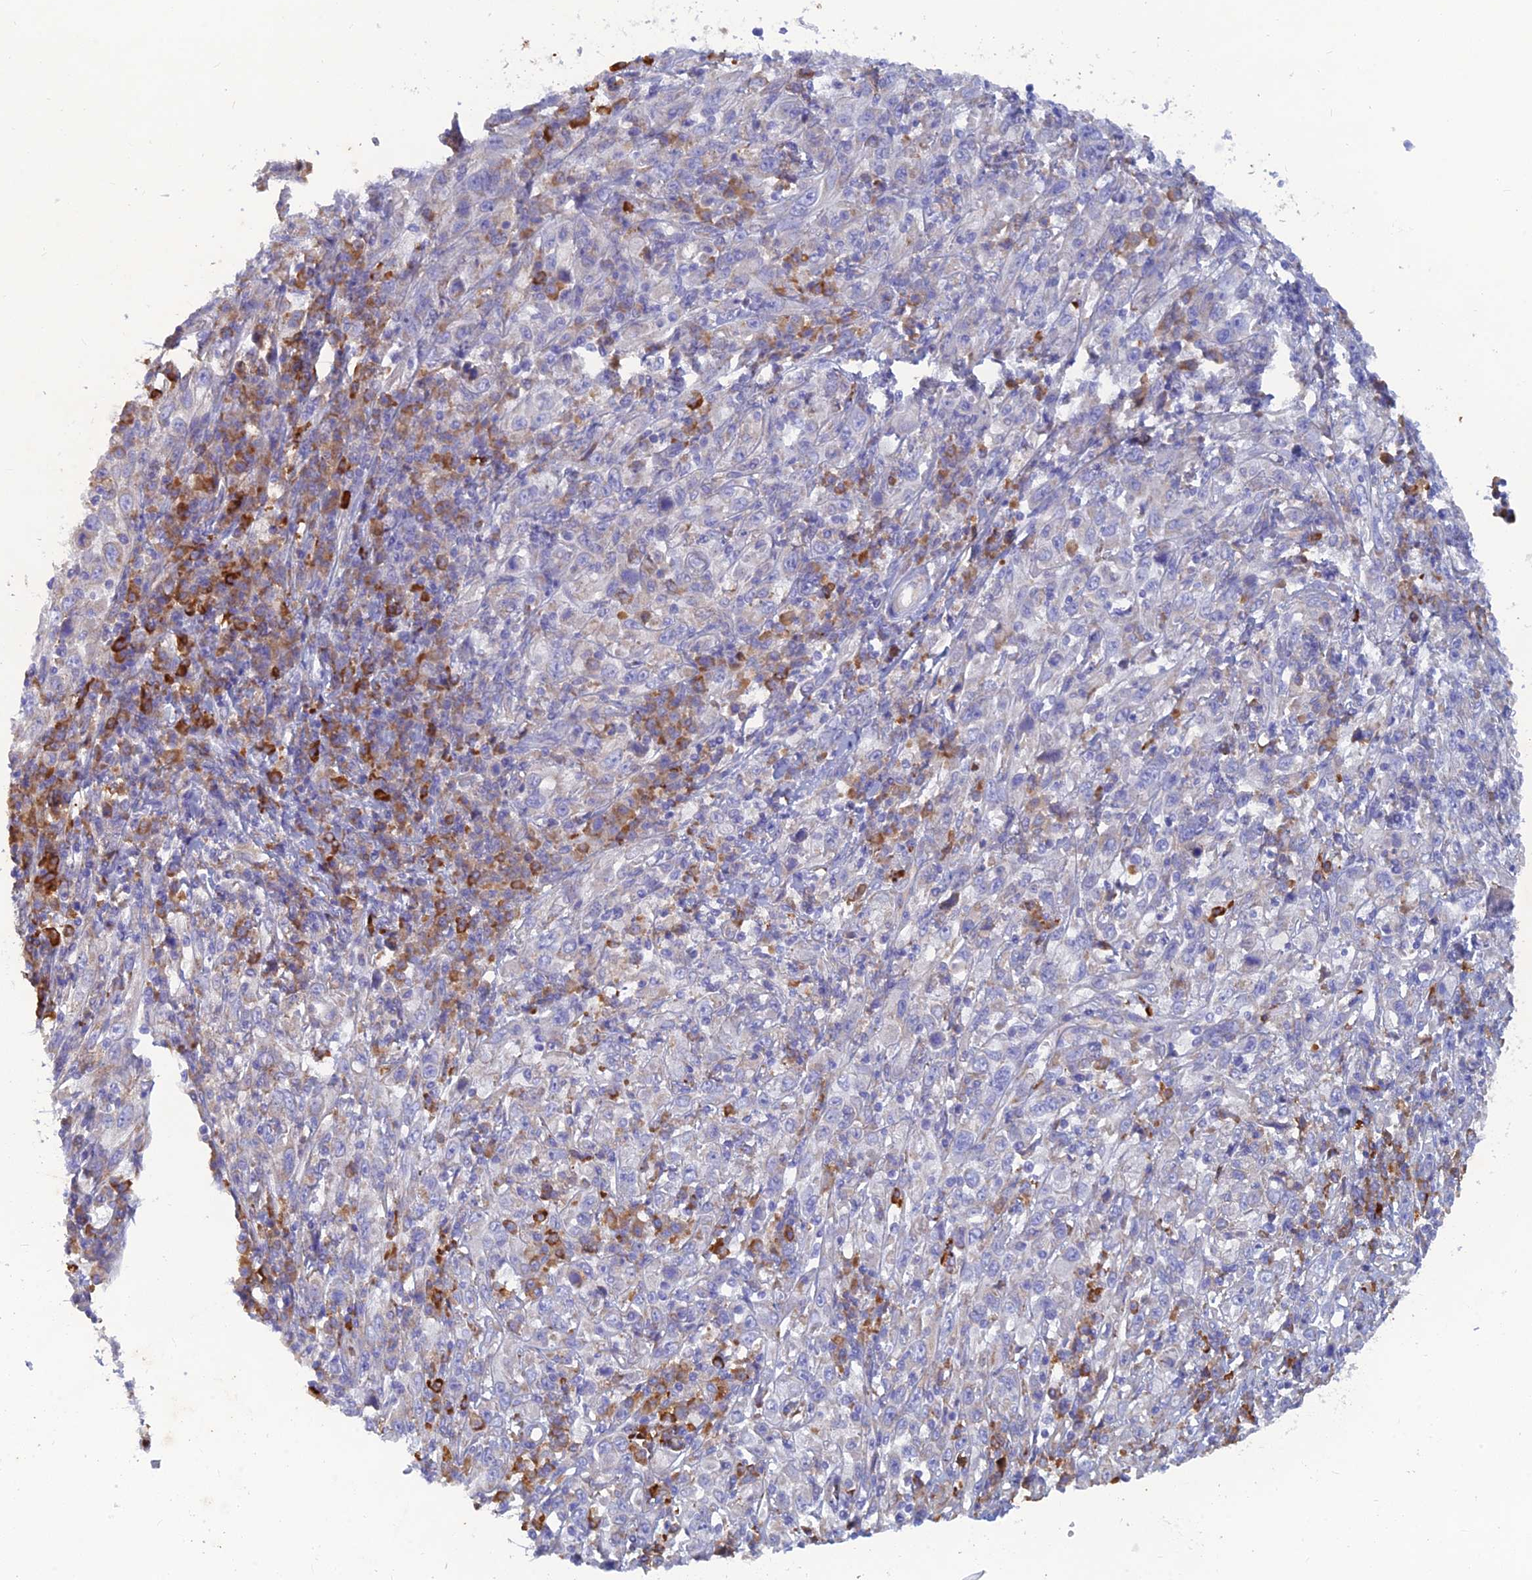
{"staining": {"intensity": "negative", "quantity": "none", "location": "none"}, "tissue": "cervical cancer", "cell_type": "Tumor cells", "image_type": "cancer", "snomed": [{"axis": "morphology", "description": "Squamous cell carcinoma, NOS"}, {"axis": "topography", "description": "Cervix"}], "caption": "Histopathology image shows no significant protein staining in tumor cells of squamous cell carcinoma (cervical). Brightfield microscopy of immunohistochemistry (IHC) stained with DAB (brown) and hematoxylin (blue), captured at high magnification.", "gene": "WDR35", "patient": {"sex": "female", "age": 46}}